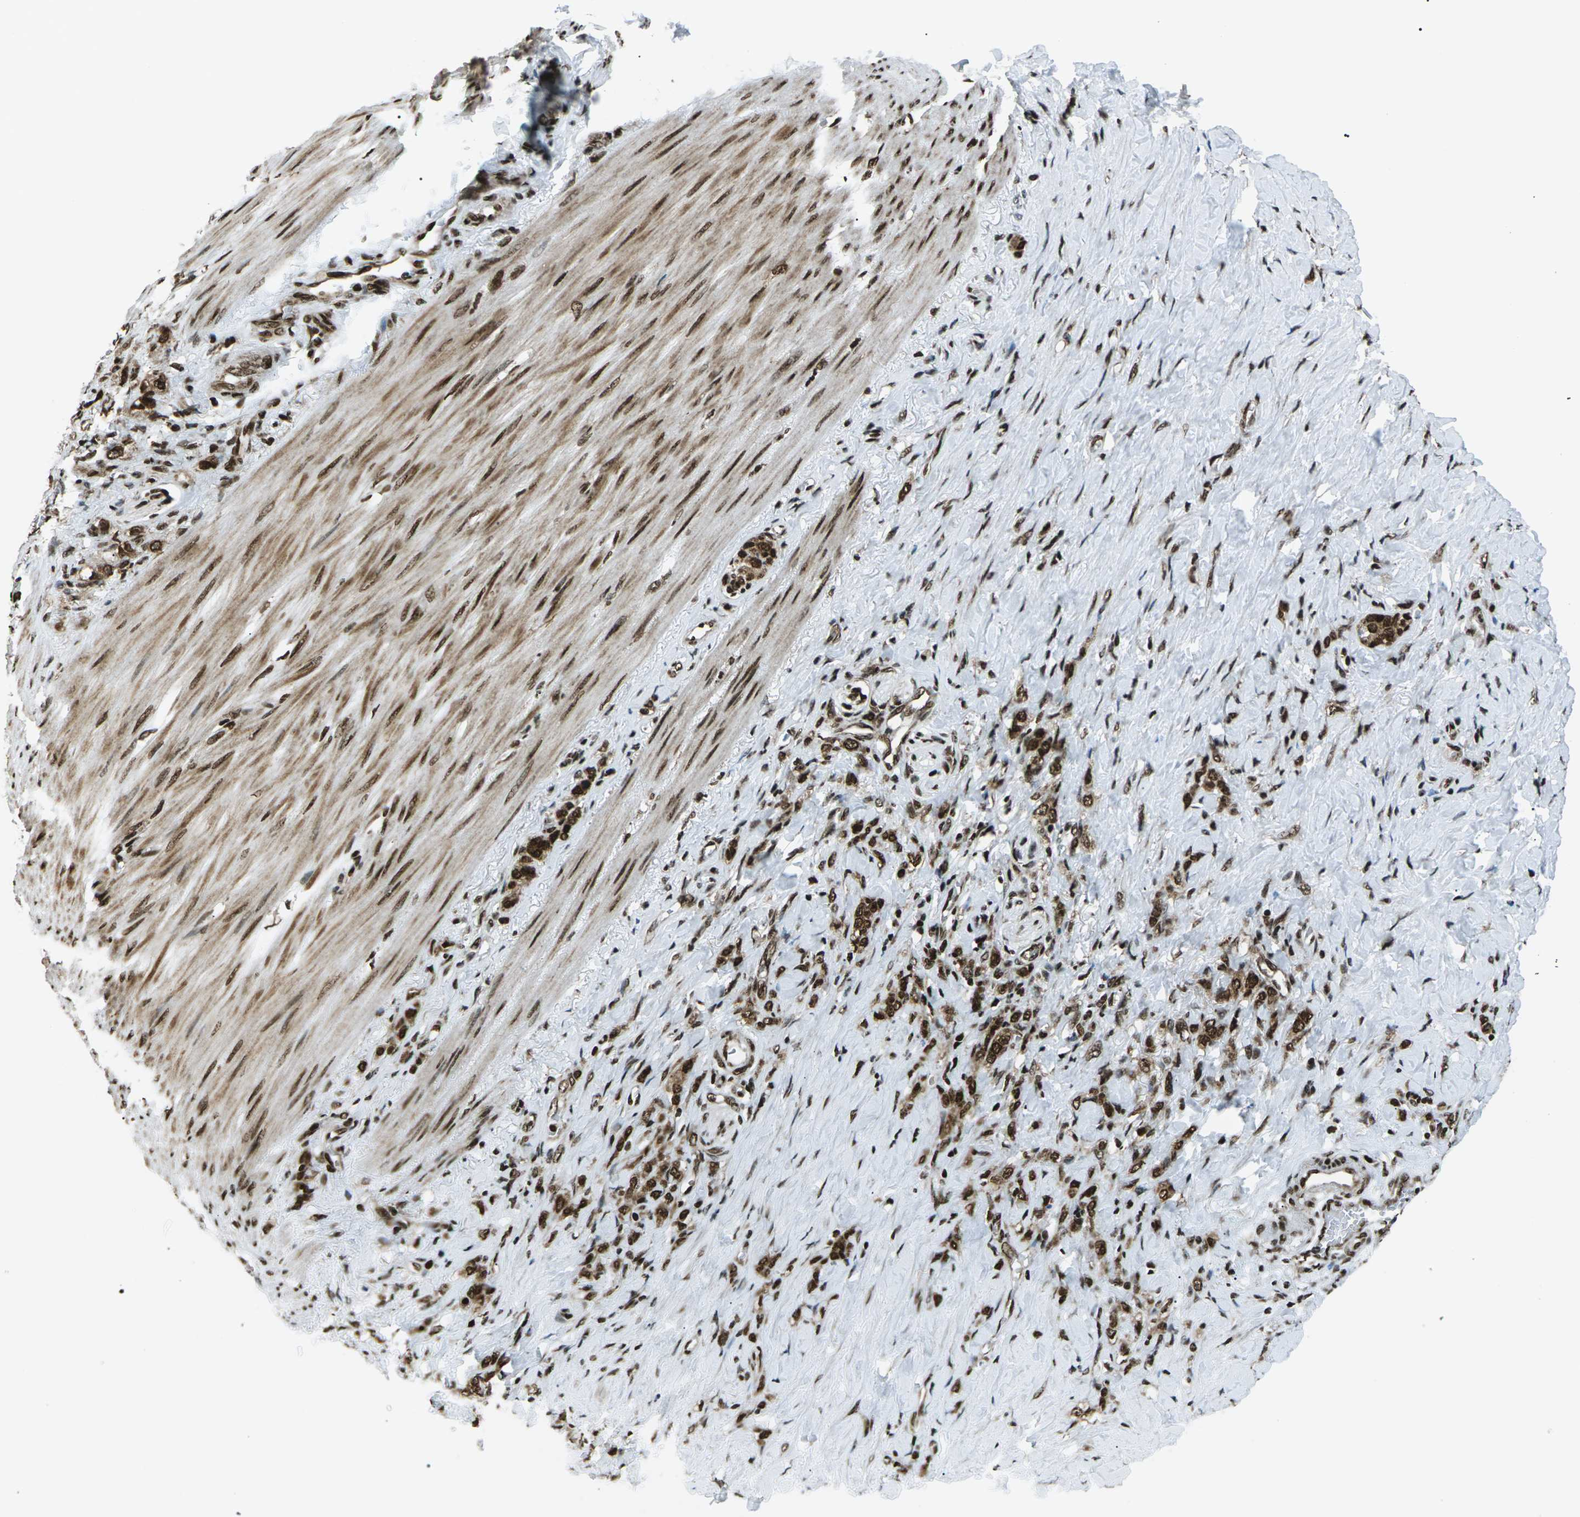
{"staining": {"intensity": "strong", "quantity": ">75%", "location": "cytoplasmic/membranous,nuclear"}, "tissue": "stomach cancer", "cell_type": "Tumor cells", "image_type": "cancer", "snomed": [{"axis": "morphology", "description": "Adenocarcinoma, NOS"}, {"axis": "topography", "description": "Stomach"}], "caption": "Strong cytoplasmic/membranous and nuclear staining for a protein is seen in about >75% of tumor cells of stomach cancer (adenocarcinoma) using immunohistochemistry.", "gene": "HNRNPK", "patient": {"sex": "male", "age": 82}}